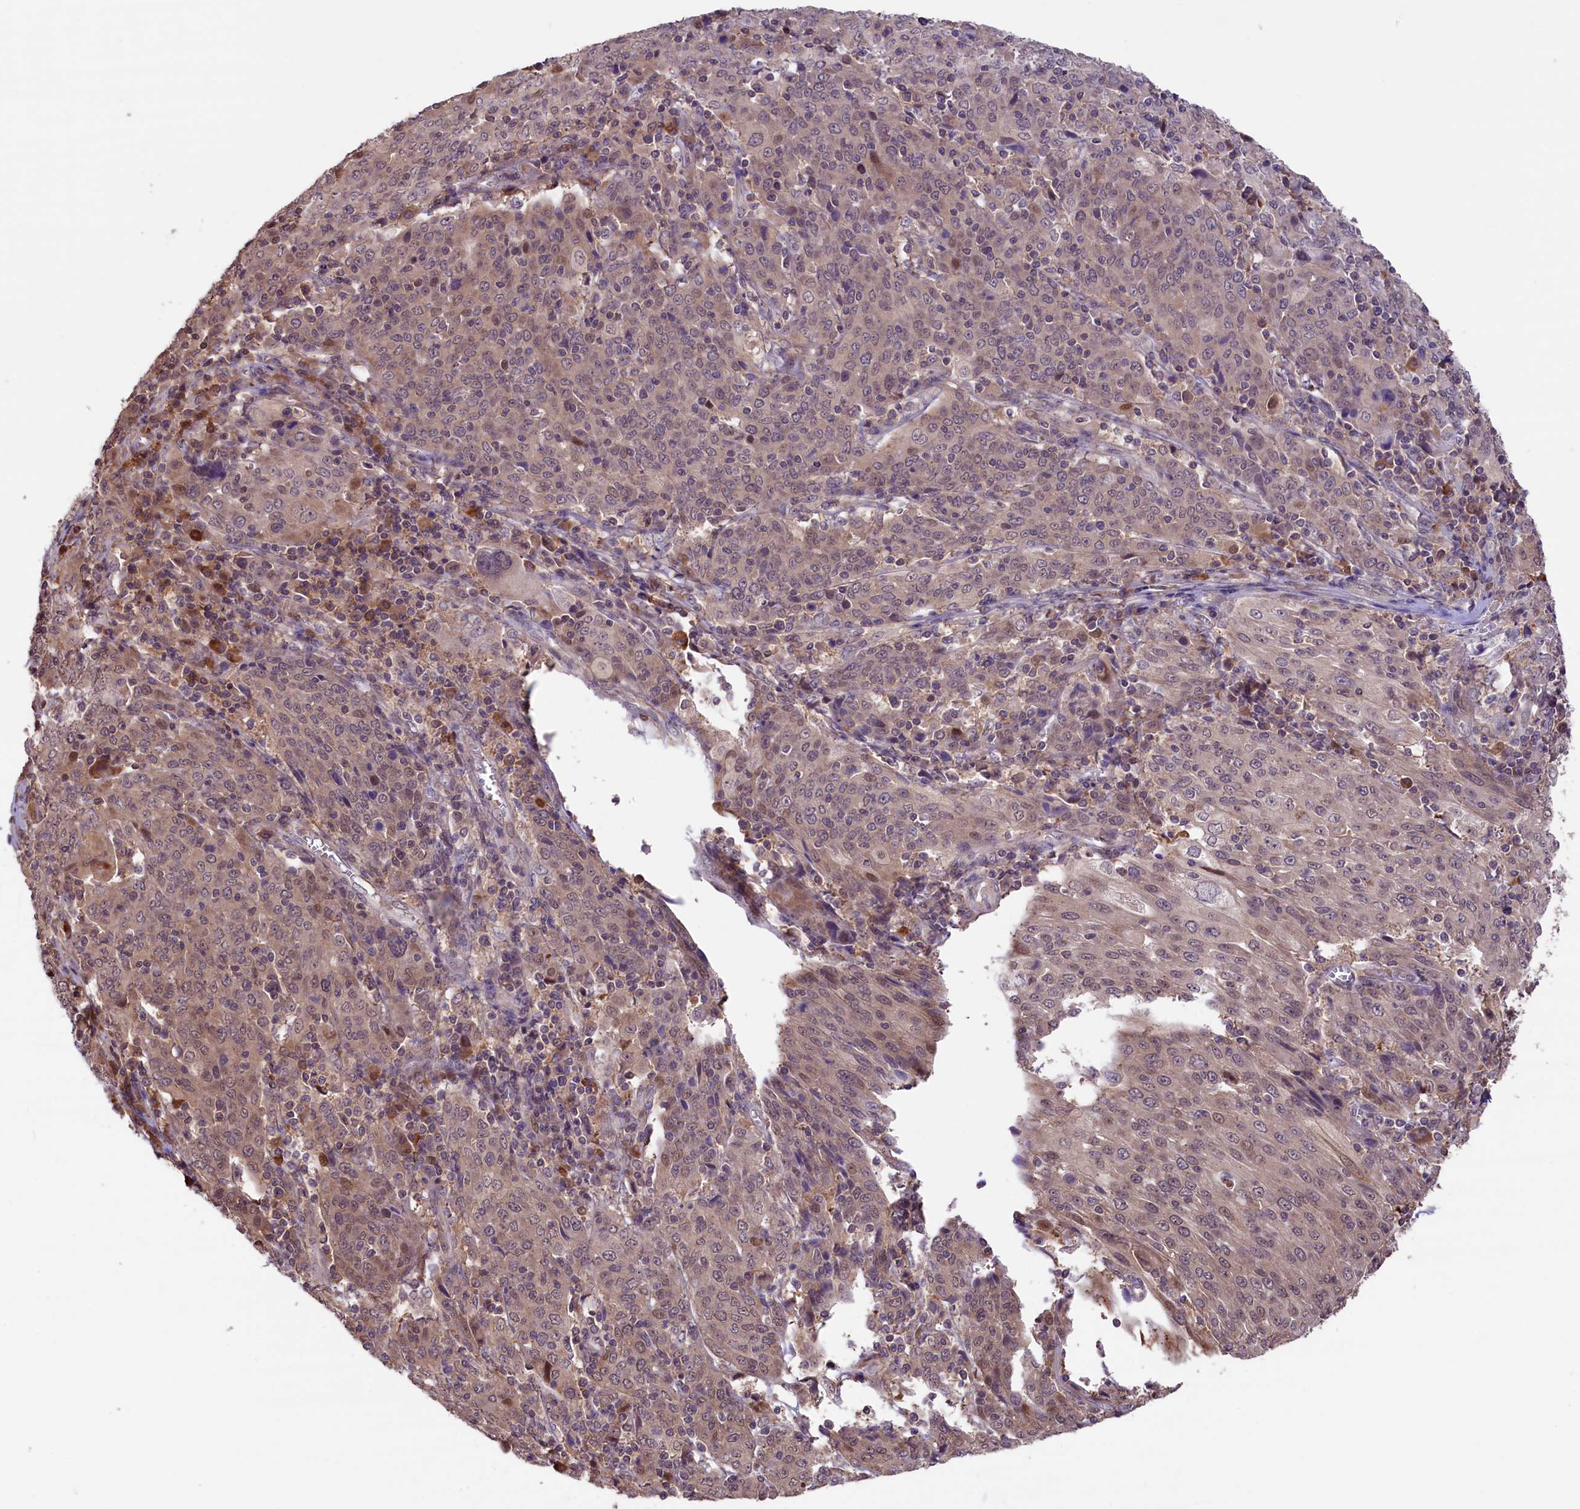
{"staining": {"intensity": "weak", "quantity": "25%-75%", "location": "nuclear"}, "tissue": "cervical cancer", "cell_type": "Tumor cells", "image_type": "cancer", "snomed": [{"axis": "morphology", "description": "Squamous cell carcinoma, NOS"}, {"axis": "topography", "description": "Cervix"}], "caption": "The immunohistochemical stain labels weak nuclear staining in tumor cells of squamous cell carcinoma (cervical) tissue.", "gene": "RIC8A", "patient": {"sex": "female", "age": 67}}